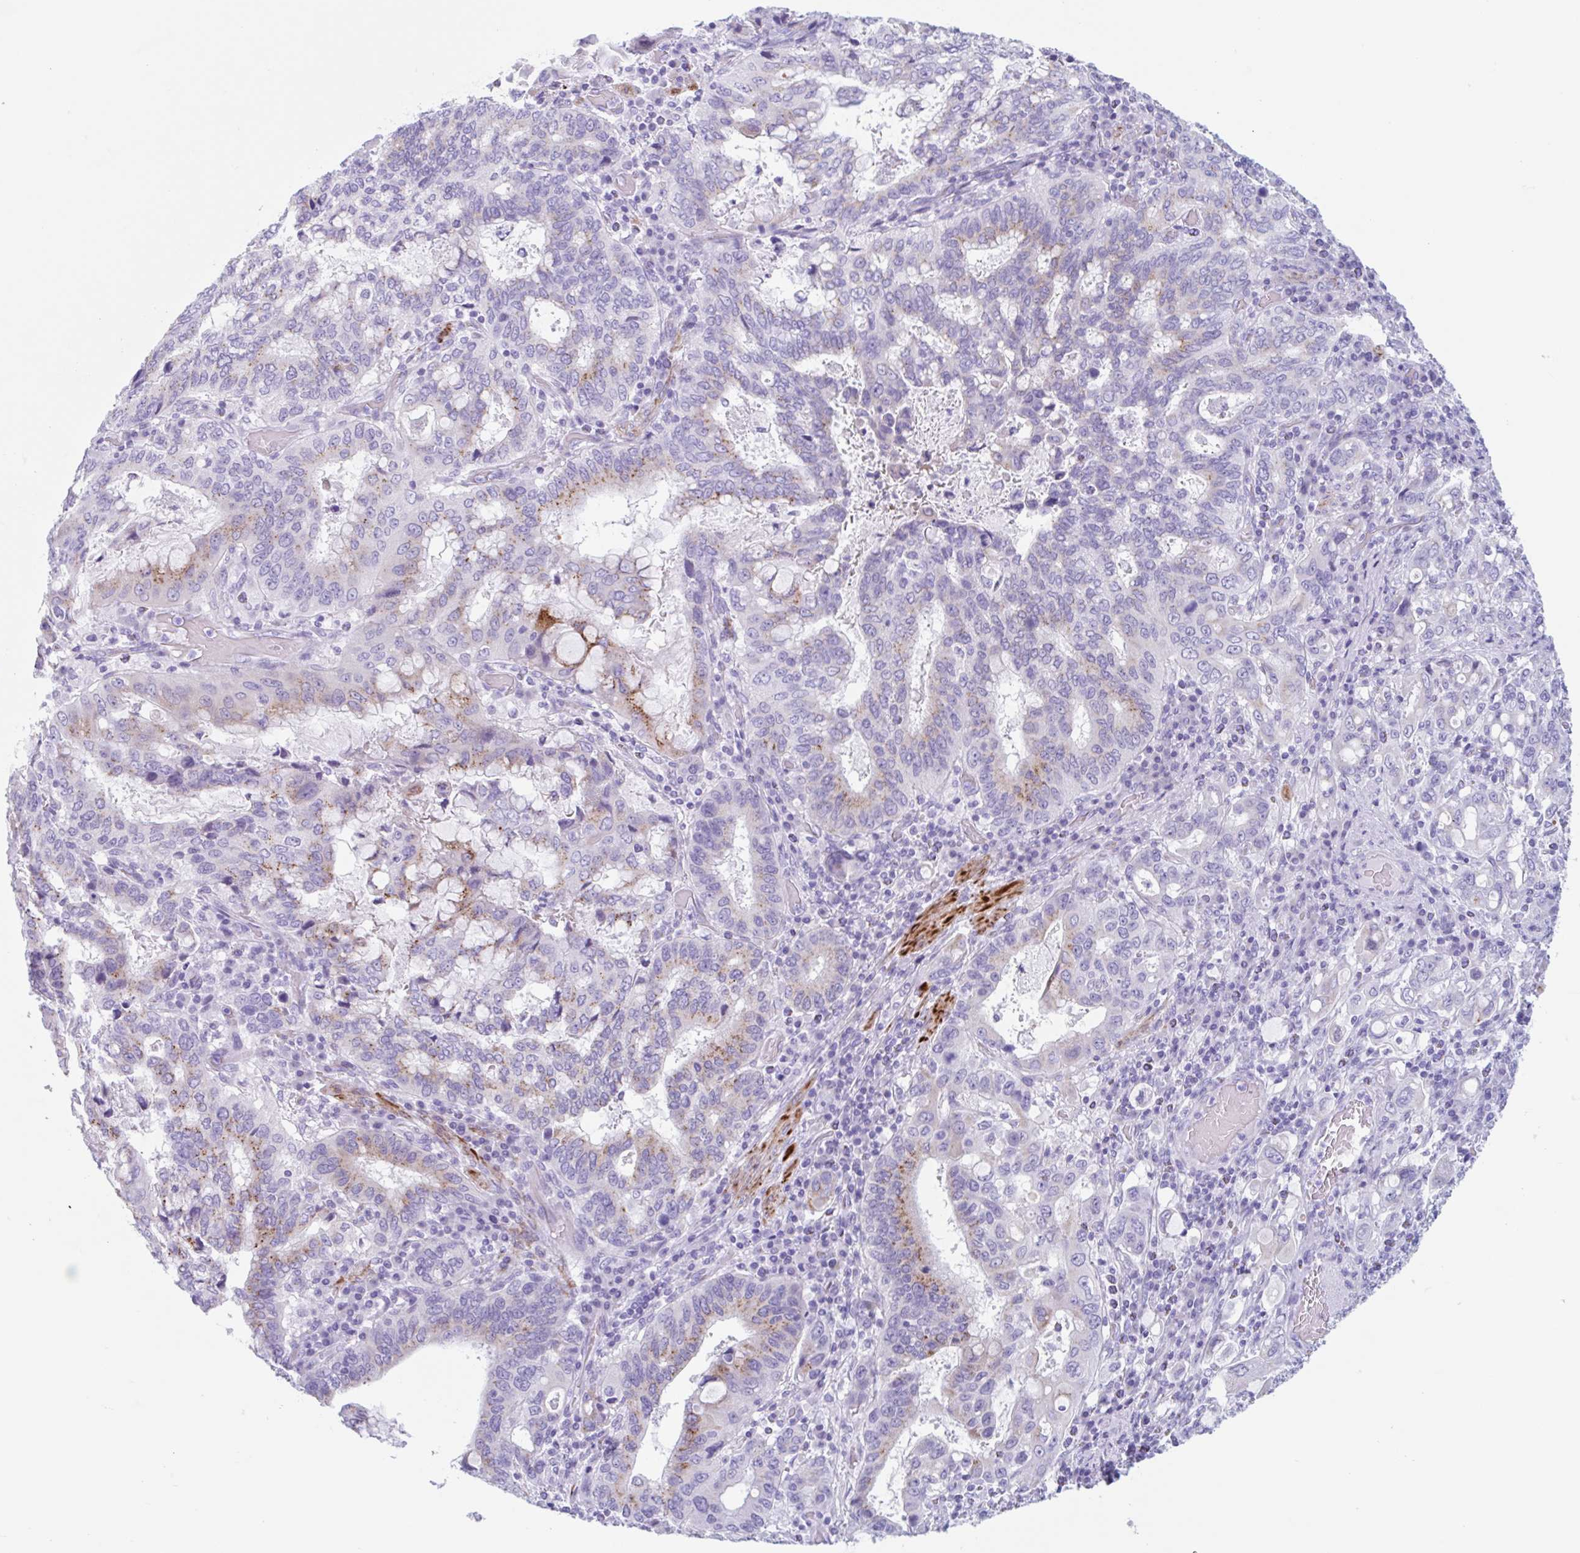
{"staining": {"intensity": "moderate", "quantity": "<25%", "location": "cytoplasmic/membranous"}, "tissue": "stomach cancer", "cell_type": "Tumor cells", "image_type": "cancer", "snomed": [{"axis": "morphology", "description": "Adenocarcinoma, NOS"}, {"axis": "topography", "description": "Stomach, upper"}, {"axis": "topography", "description": "Stomach"}], "caption": "An image of stomach cancer stained for a protein shows moderate cytoplasmic/membranous brown staining in tumor cells.", "gene": "CPTP", "patient": {"sex": "male", "age": 62}}